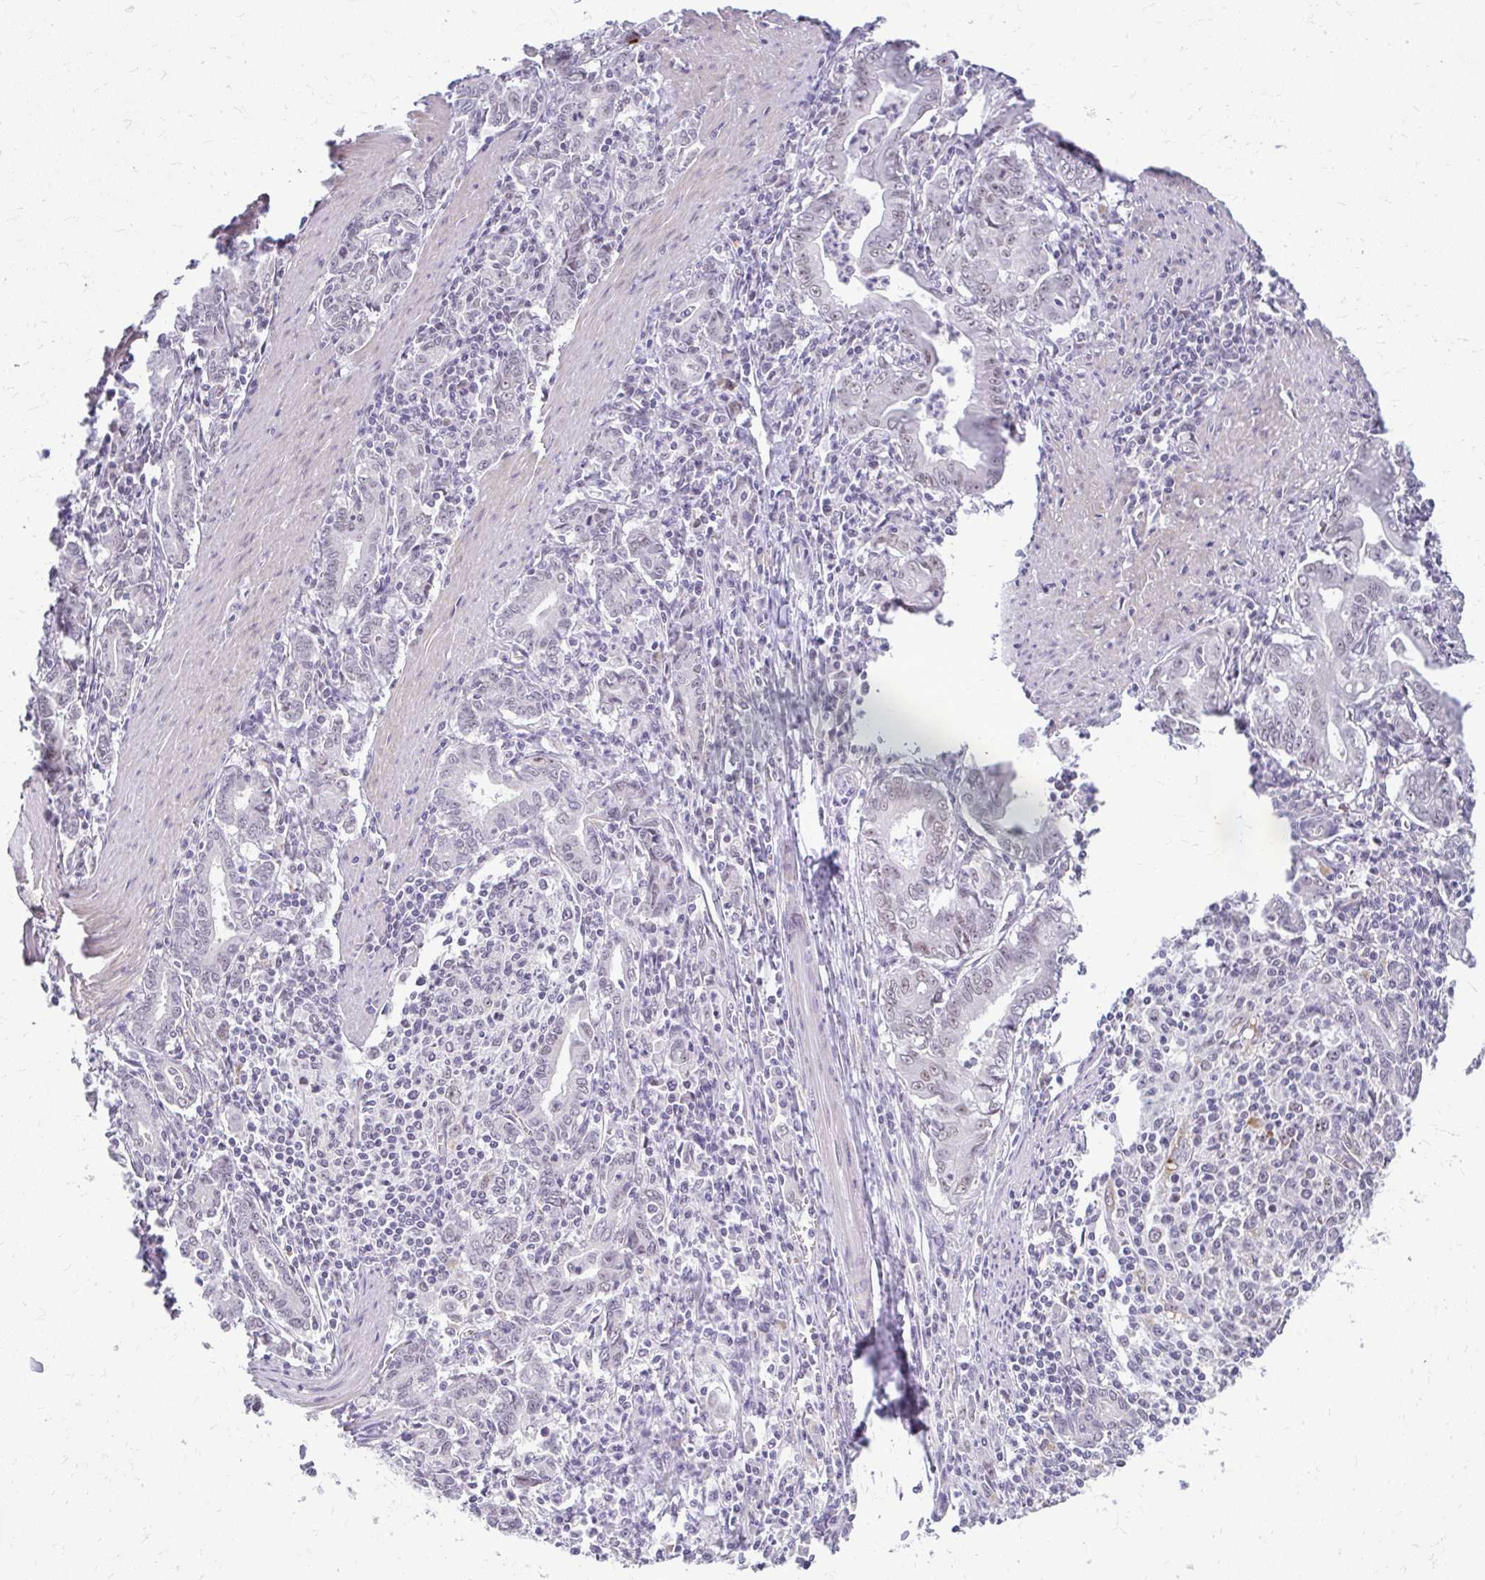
{"staining": {"intensity": "negative", "quantity": "none", "location": "none"}, "tissue": "stomach cancer", "cell_type": "Tumor cells", "image_type": "cancer", "snomed": [{"axis": "morphology", "description": "Adenocarcinoma, NOS"}, {"axis": "topography", "description": "Stomach, upper"}], "caption": "Immunohistochemical staining of human stomach adenocarcinoma exhibits no significant expression in tumor cells.", "gene": "TEX33", "patient": {"sex": "female", "age": 79}}